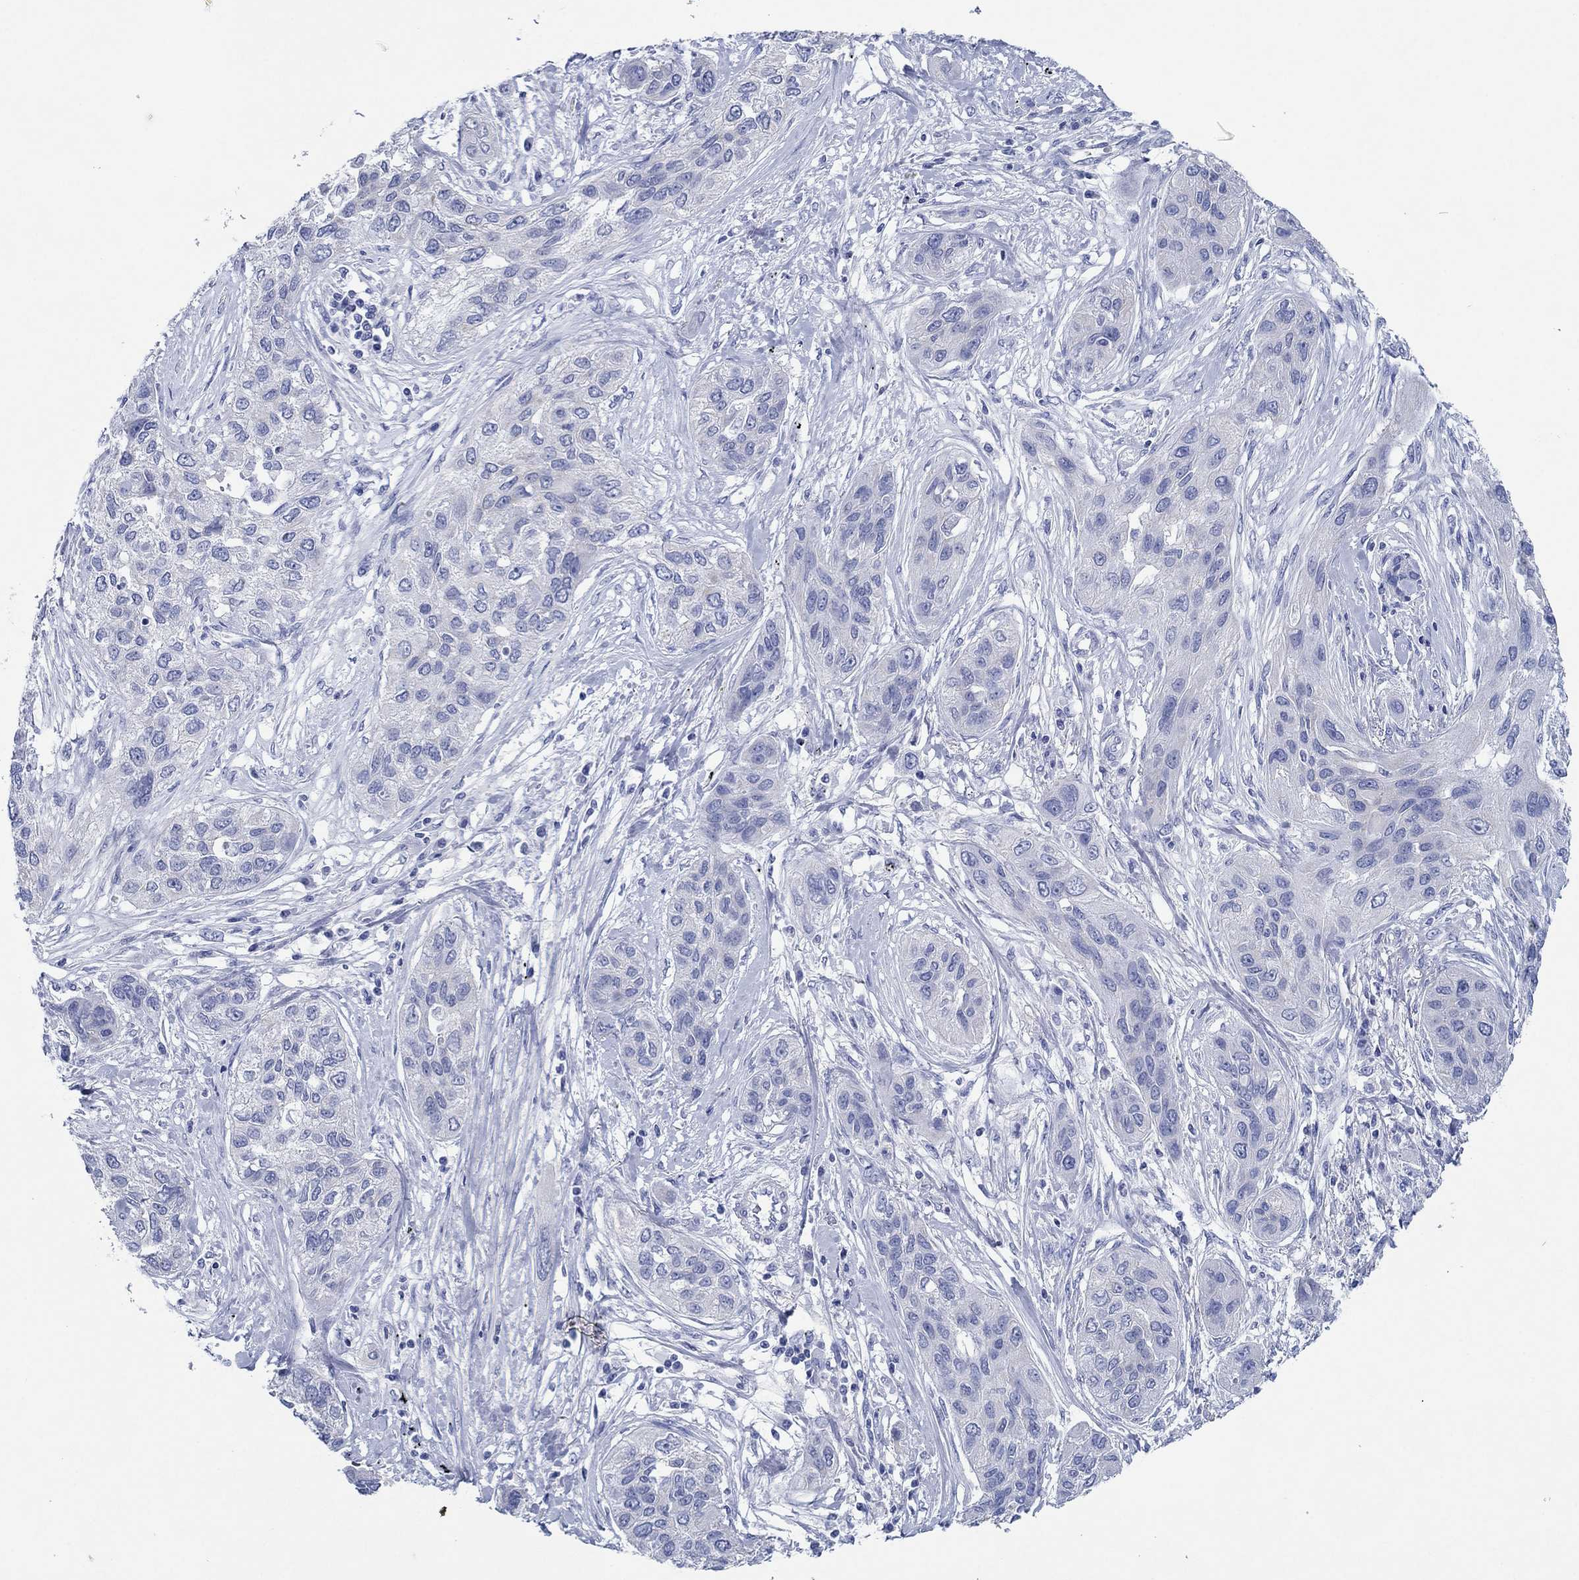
{"staining": {"intensity": "negative", "quantity": "none", "location": "none"}, "tissue": "lung cancer", "cell_type": "Tumor cells", "image_type": "cancer", "snomed": [{"axis": "morphology", "description": "Squamous cell carcinoma, NOS"}, {"axis": "topography", "description": "Lung"}], "caption": "There is no significant staining in tumor cells of lung squamous cell carcinoma. (DAB (3,3'-diaminobenzidine) immunohistochemistry (IHC), high magnification).", "gene": "HCRT", "patient": {"sex": "female", "age": 70}}